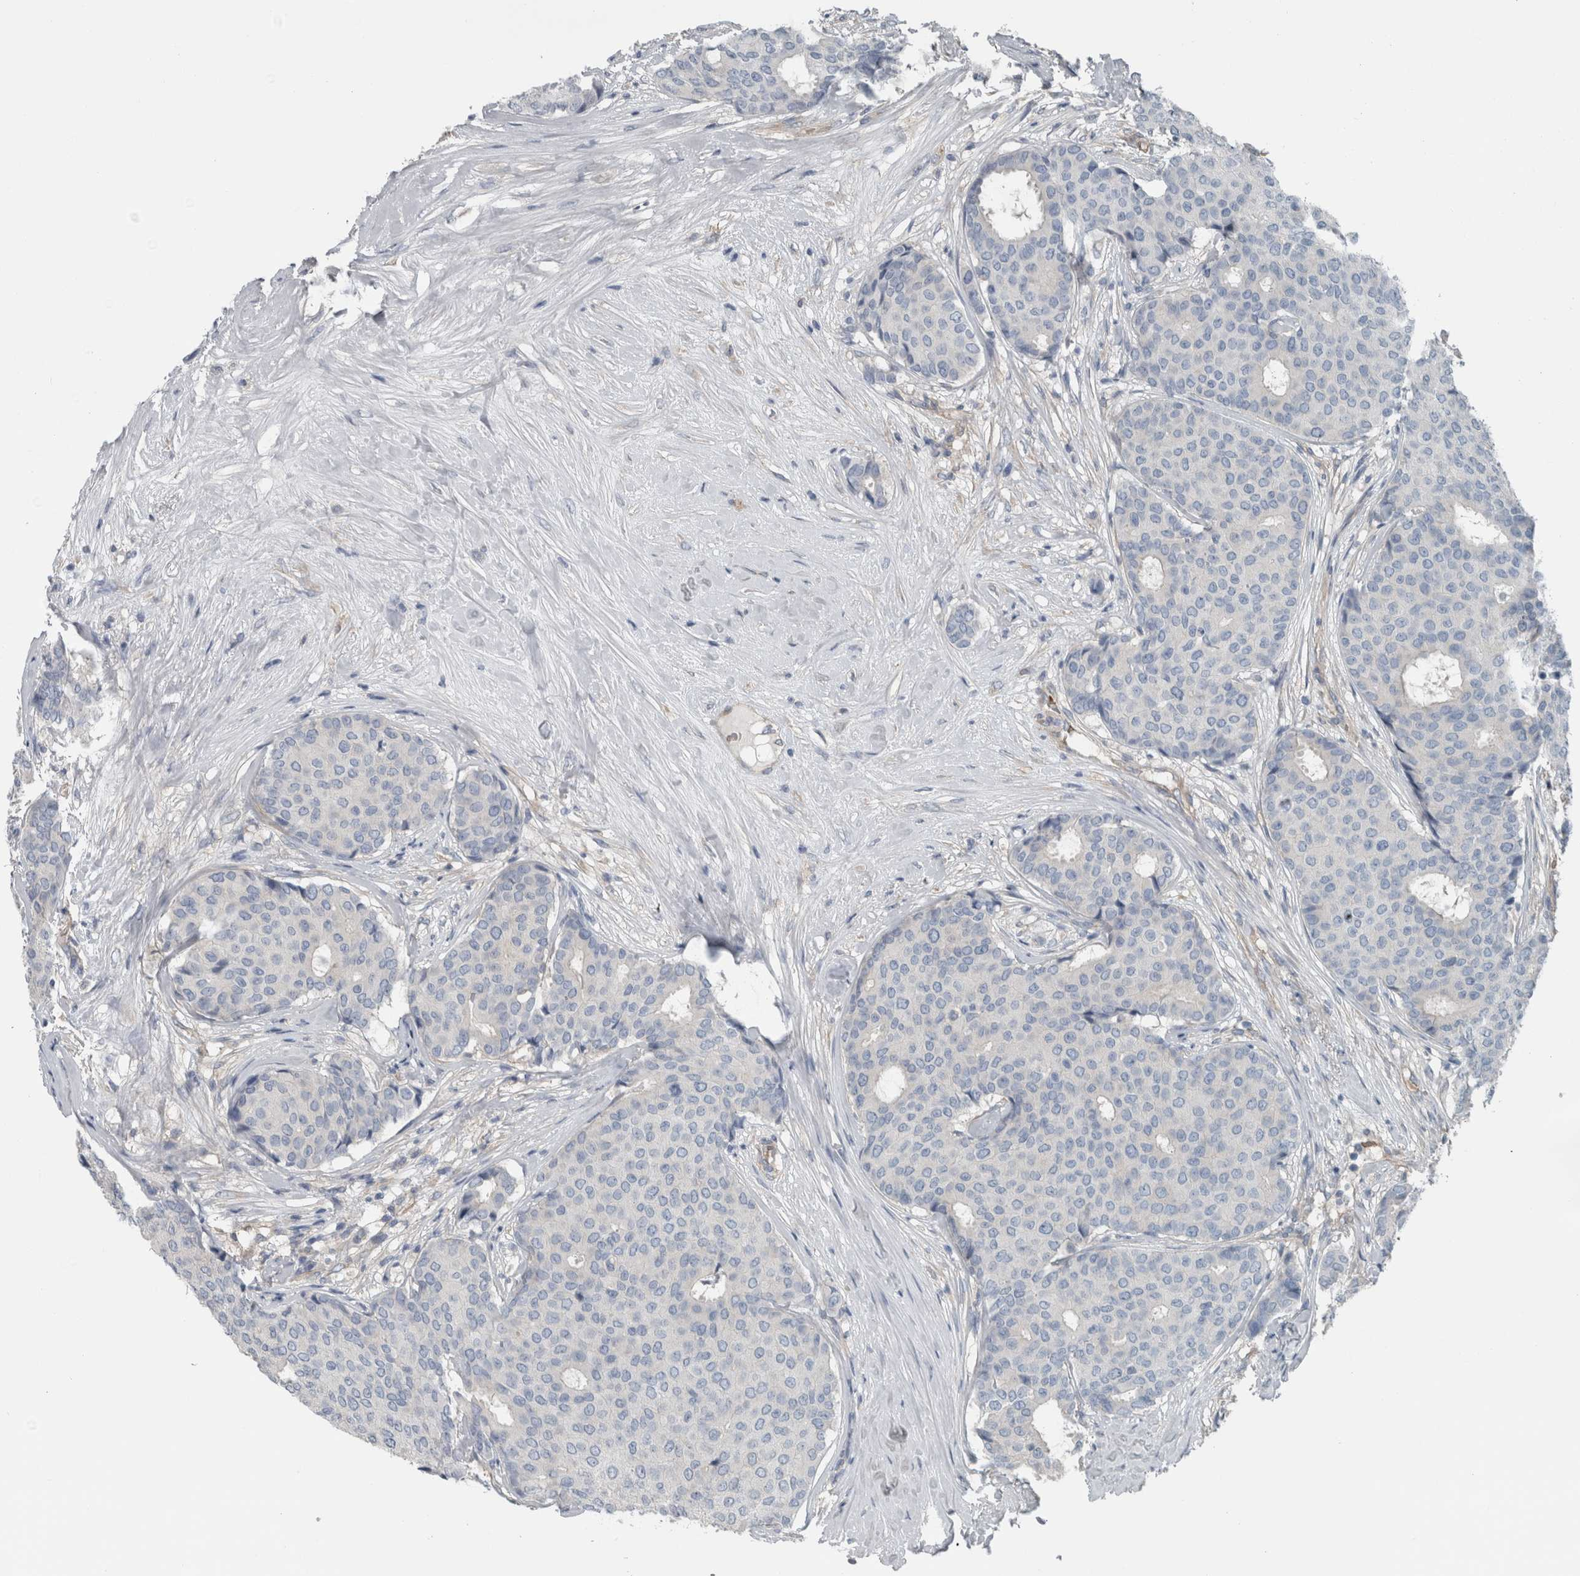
{"staining": {"intensity": "negative", "quantity": "none", "location": "none"}, "tissue": "breast cancer", "cell_type": "Tumor cells", "image_type": "cancer", "snomed": [{"axis": "morphology", "description": "Duct carcinoma"}, {"axis": "topography", "description": "Breast"}], "caption": "Breast cancer stained for a protein using immunohistochemistry exhibits no expression tumor cells.", "gene": "SH3GL2", "patient": {"sex": "female", "age": 75}}